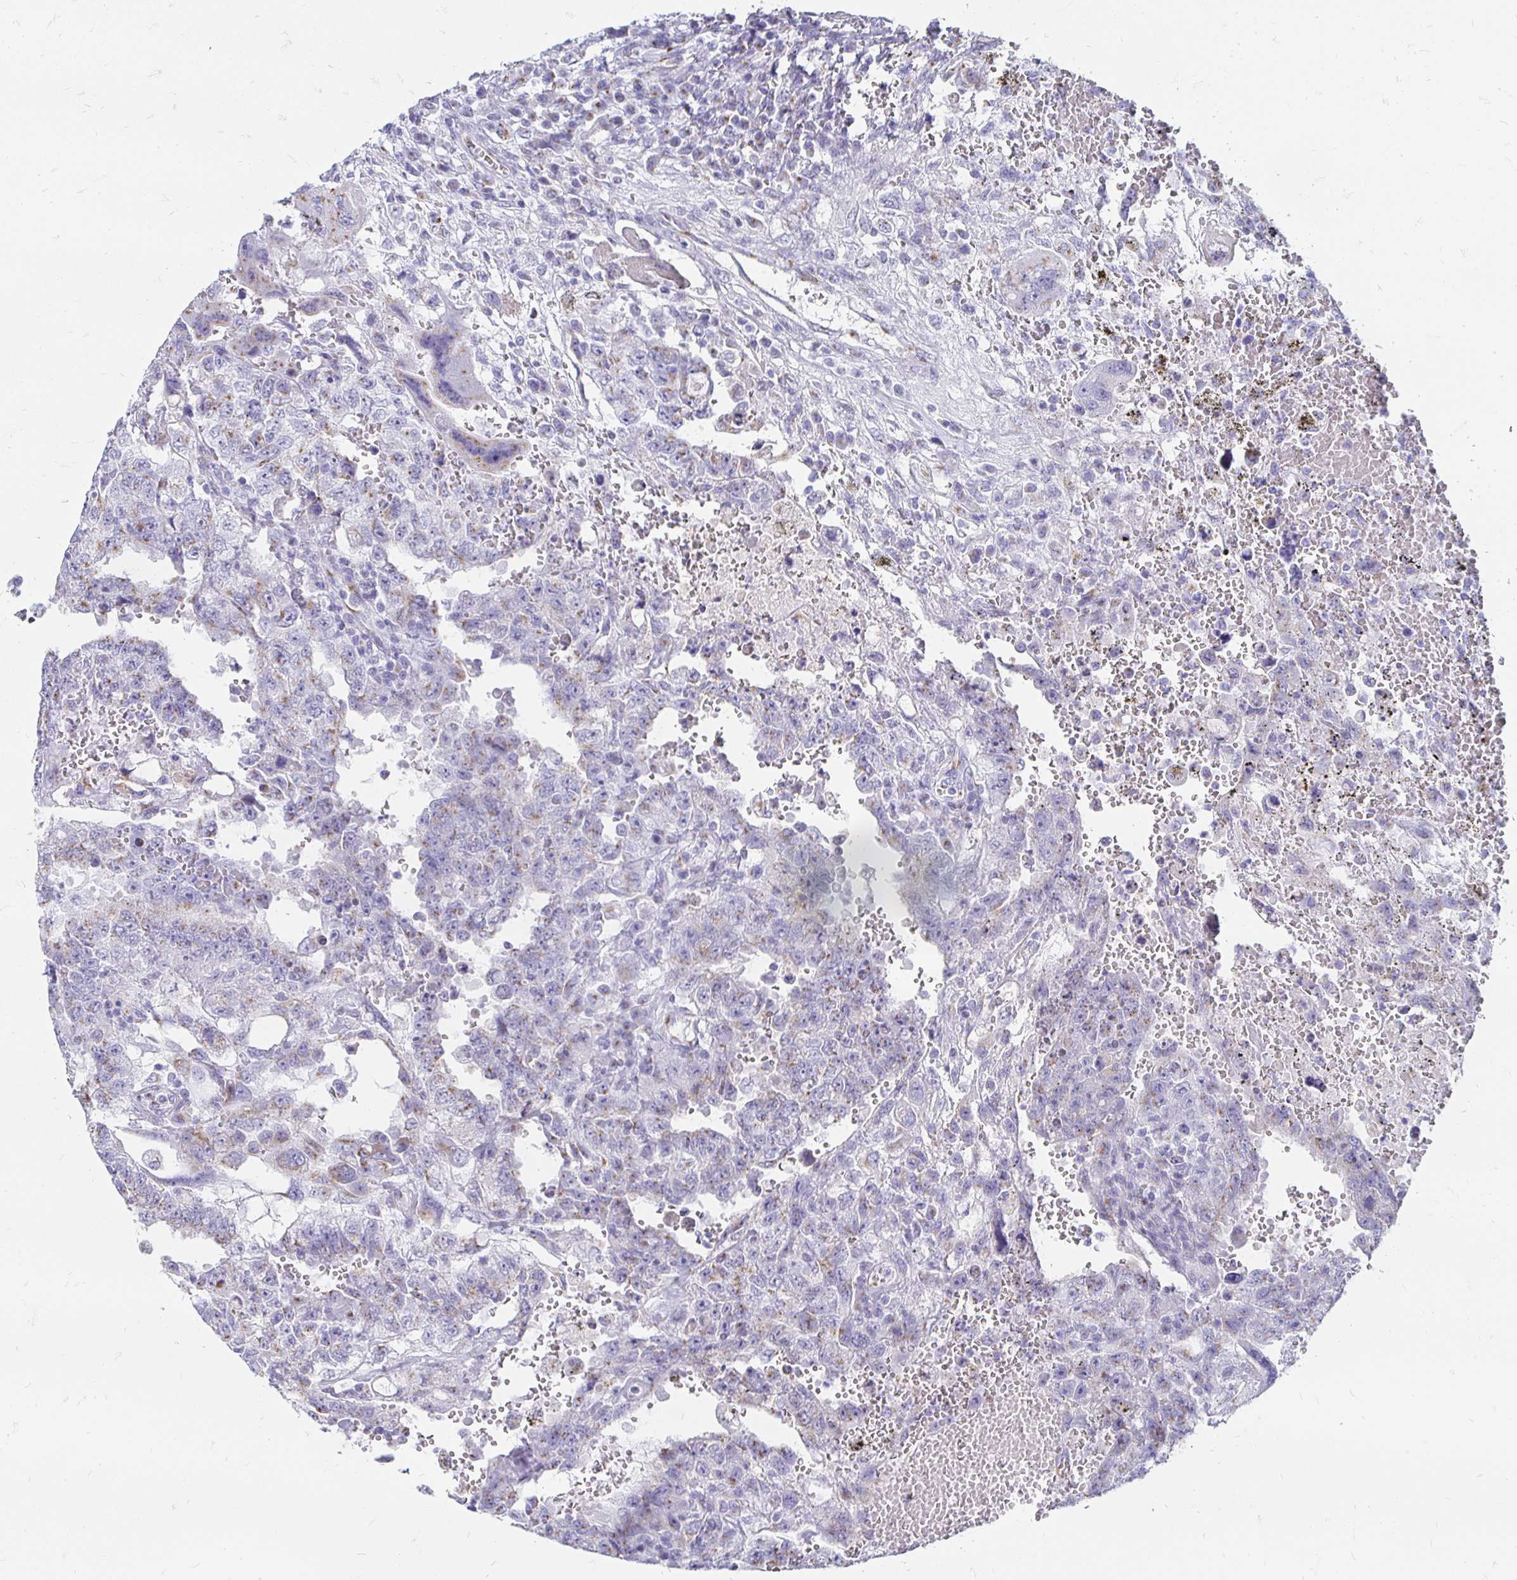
{"staining": {"intensity": "weak", "quantity": "25%-75%", "location": "cytoplasmic/membranous"}, "tissue": "testis cancer", "cell_type": "Tumor cells", "image_type": "cancer", "snomed": [{"axis": "morphology", "description": "Carcinoma, Embryonal, NOS"}, {"axis": "topography", "description": "Testis"}], "caption": "Testis embryonal carcinoma stained with a protein marker shows weak staining in tumor cells.", "gene": "PAGE4", "patient": {"sex": "male", "age": 26}}